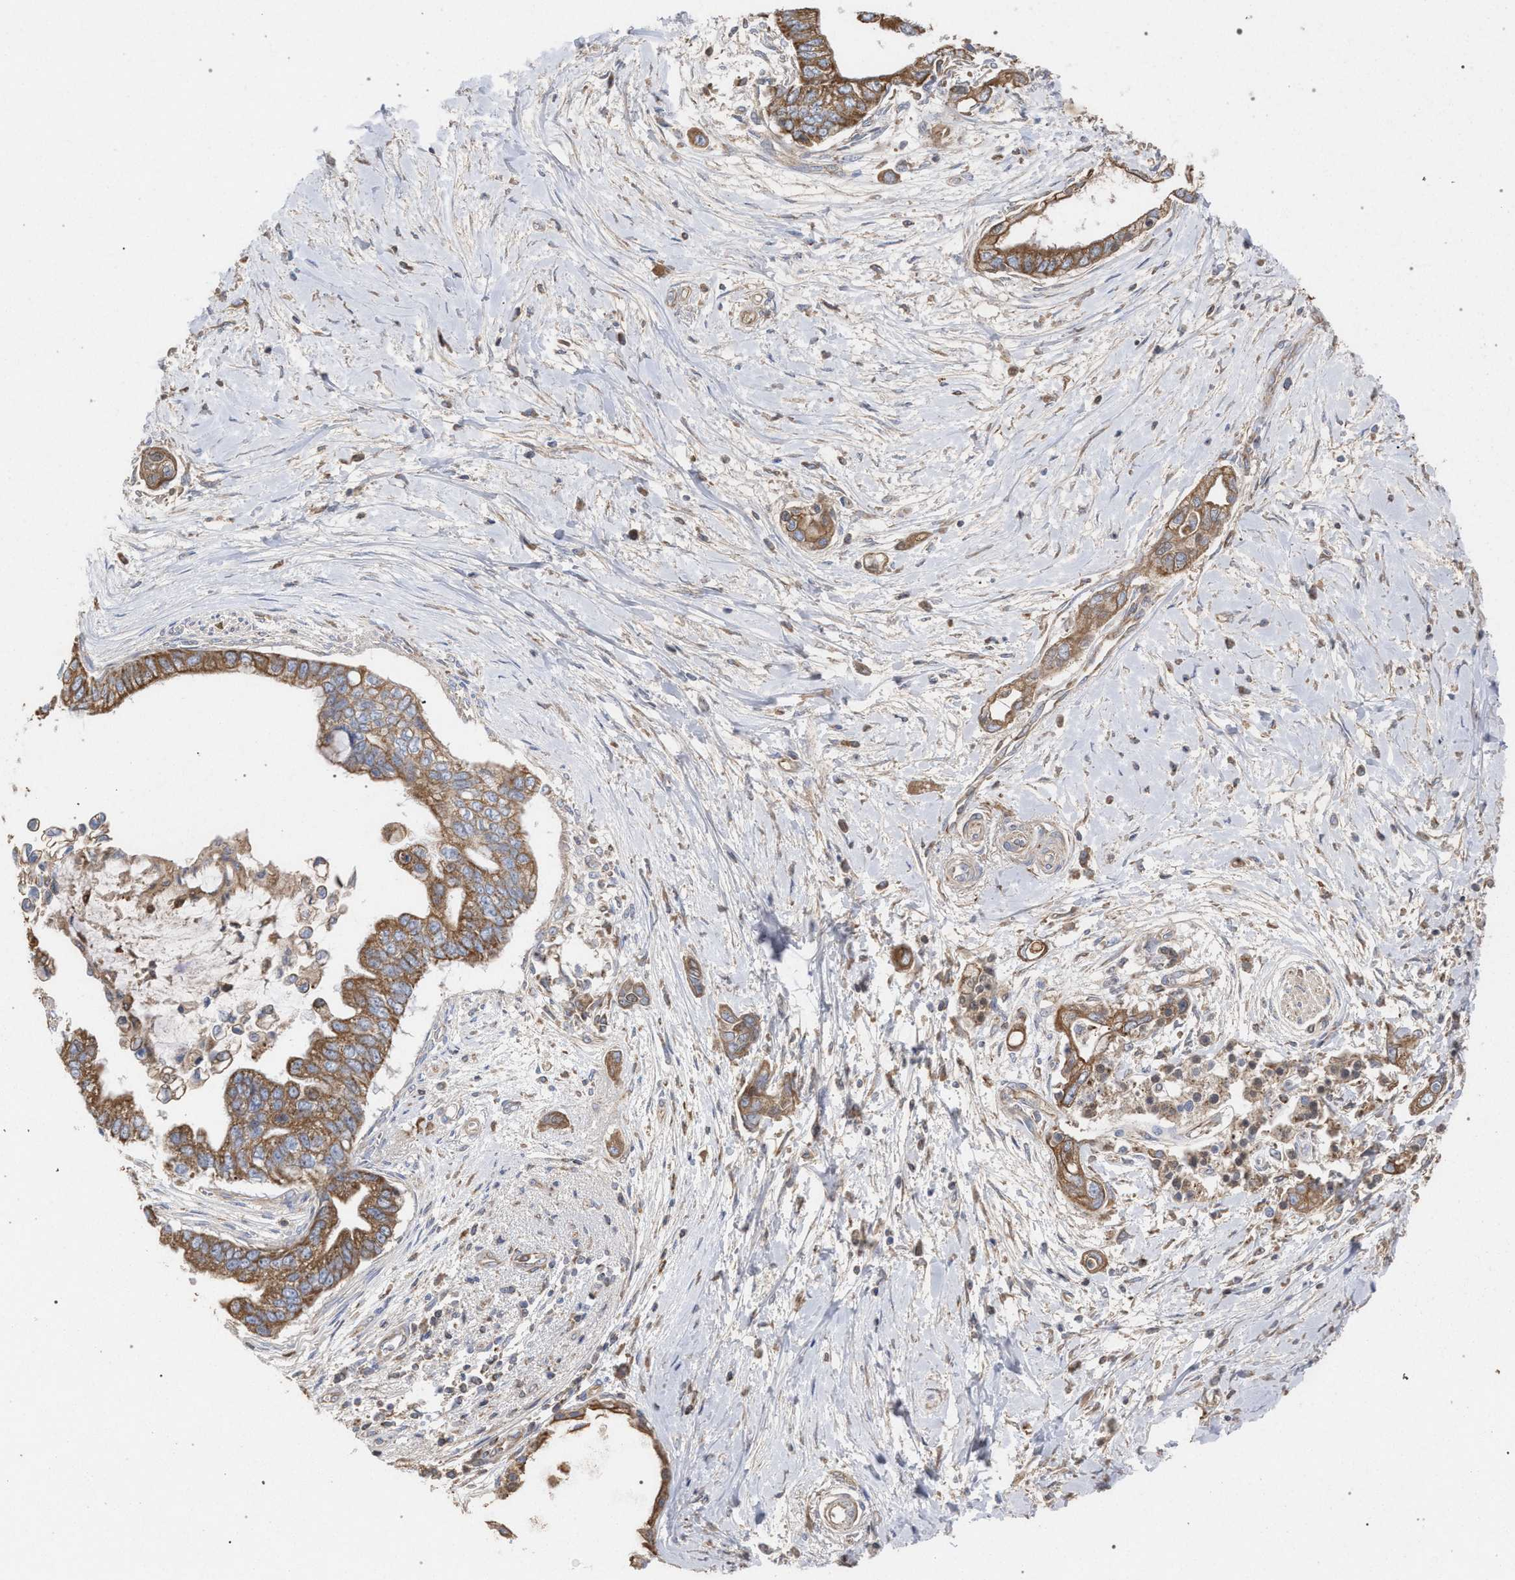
{"staining": {"intensity": "moderate", "quantity": ">75%", "location": "cytoplasmic/membranous"}, "tissue": "pancreatic cancer", "cell_type": "Tumor cells", "image_type": "cancer", "snomed": [{"axis": "morphology", "description": "Adenocarcinoma, NOS"}, {"axis": "topography", "description": "Pancreas"}], "caption": "Immunohistochemical staining of human pancreatic adenocarcinoma displays medium levels of moderate cytoplasmic/membranous protein staining in about >75% of tumor cells. Immunohistochemistry (ihc) stains the protein of interest in brown and the nuclei are stained blue.", "gene": "BCL2L12", "patient": {"sex": "male", "age": 59}}